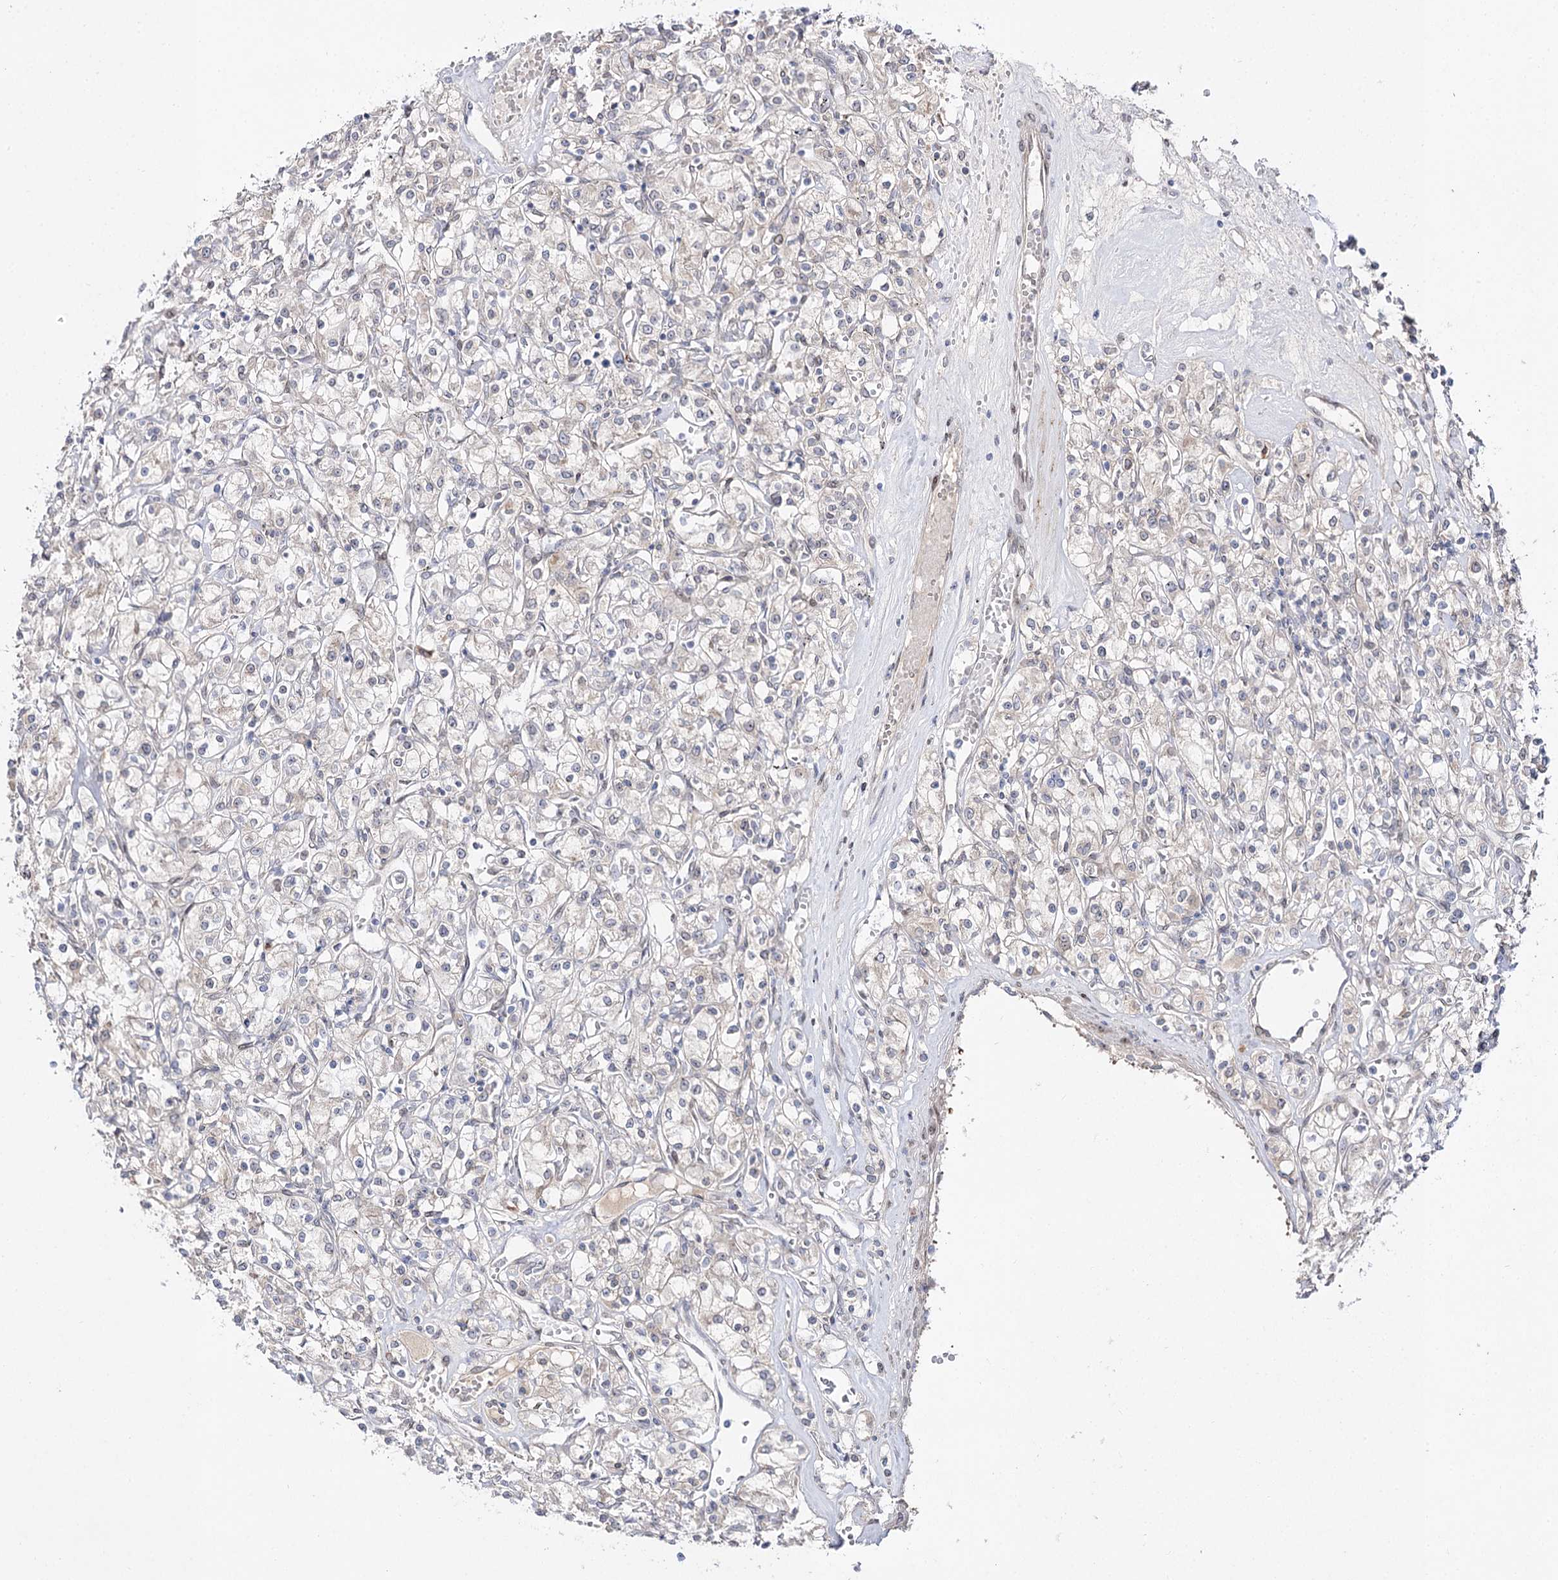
{"staining": {"intensity": "negative", "quantity": "none", "location": "none"}, "tissue": "renal cancer", "cell_type": "Tumor cells", "image_type": "cancer", "snomed": [{"axis": "morphology", "description": "Adenocarcinoma, NOS"}, {"axis": "topography", "description": "Kidney"}], "caption": "Immunohistochemistry (IHC) photomicrograph of neoplastic tissue: renal adenocarcinoma stained with DAB reveals no significant protein expression in tumor cells.", "gene": "C11orf80", "patient": {"sex": "female", "age": 59}}